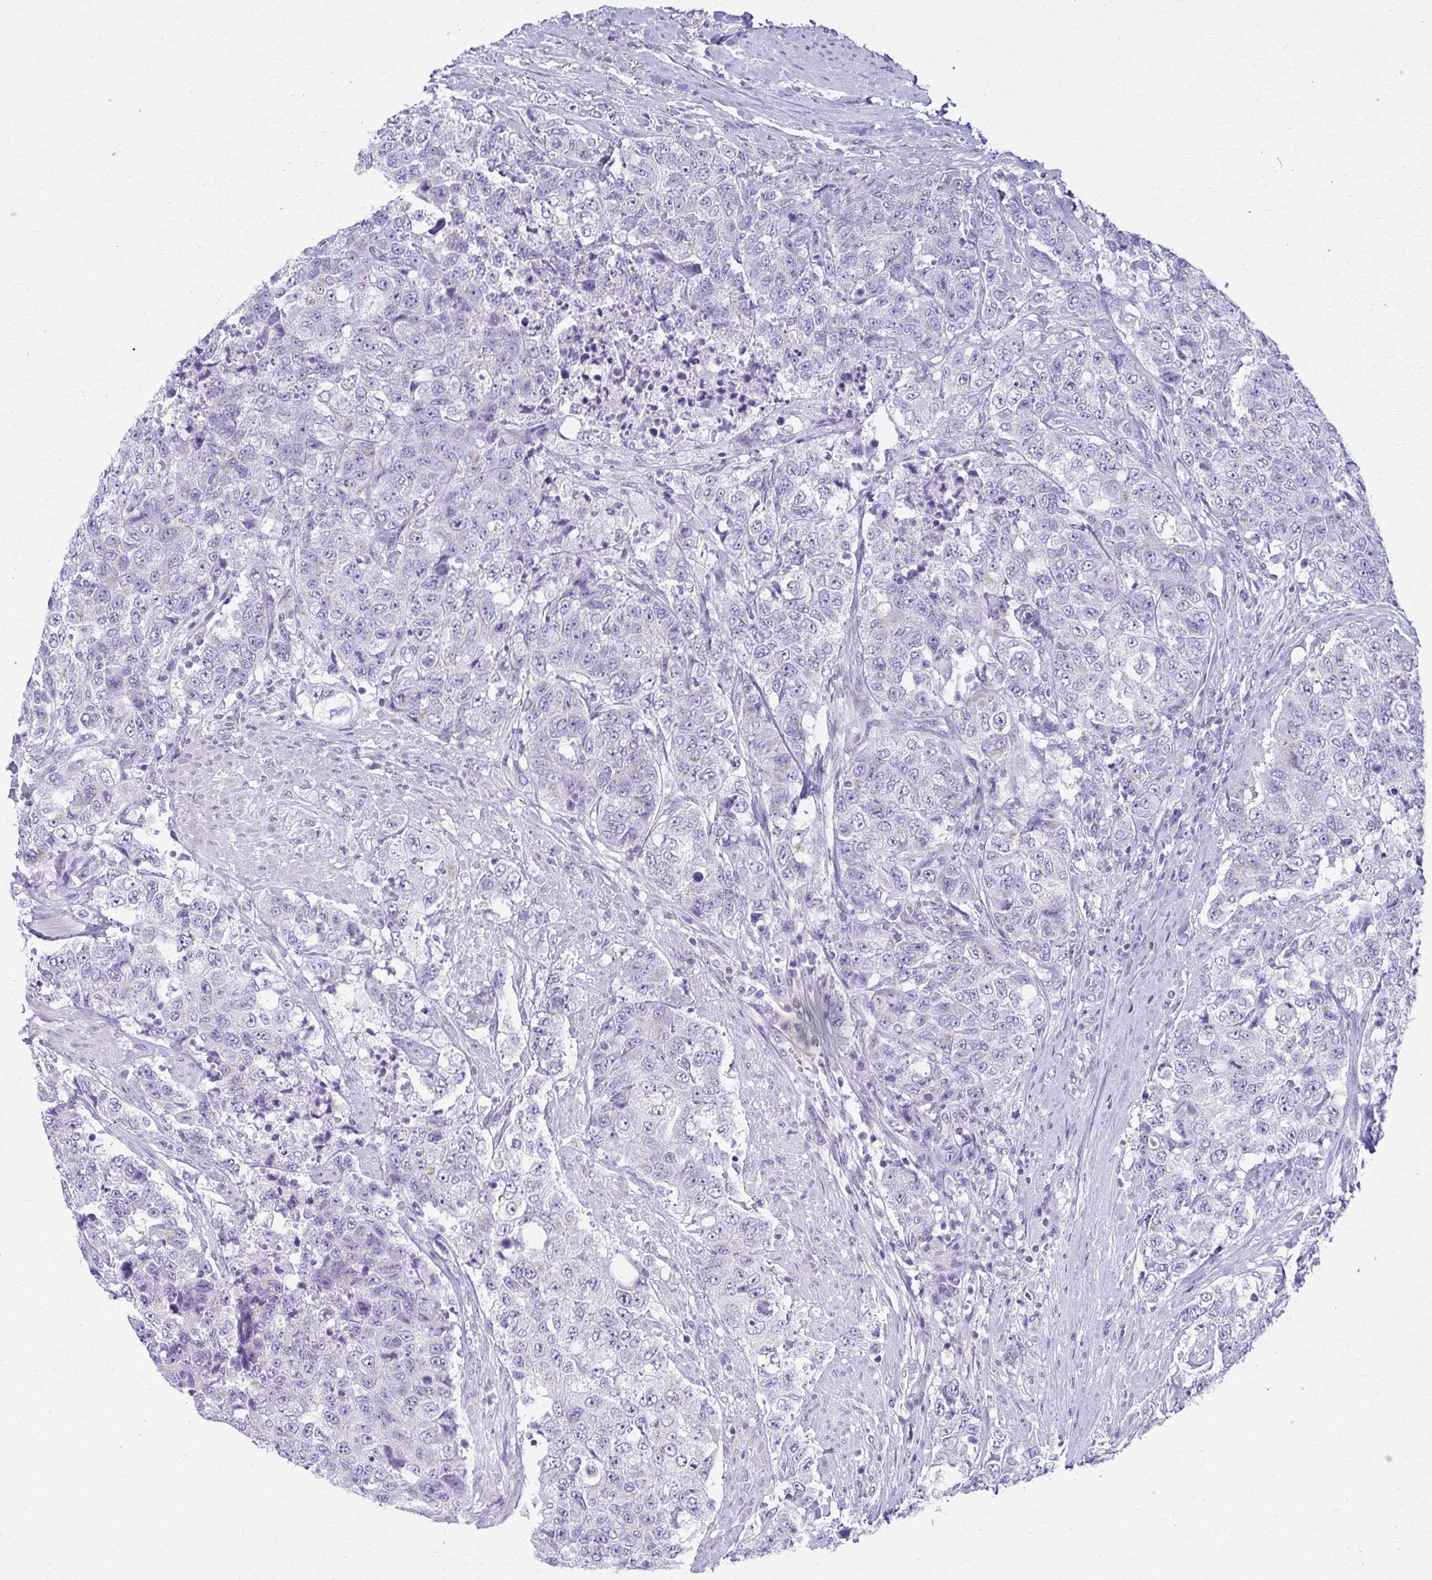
{"staining": {"intensity": "negative", "quantity": "none", "location": "none"}, "tissue": "urothelial cancer", "cell_type": "Tumor cells", "image_type": "cancer", "snomed": [{"axis": "morphology", "description": "Urothelial carcinoma, High grade"}, {"axis": "topography", "description": "Urinary bladder"}], "caption": "Tumor cells are negative for protein expression in human urothelial cancer.", "gene": "SCLY", "patient": {"sex": "female", "age": 78}}